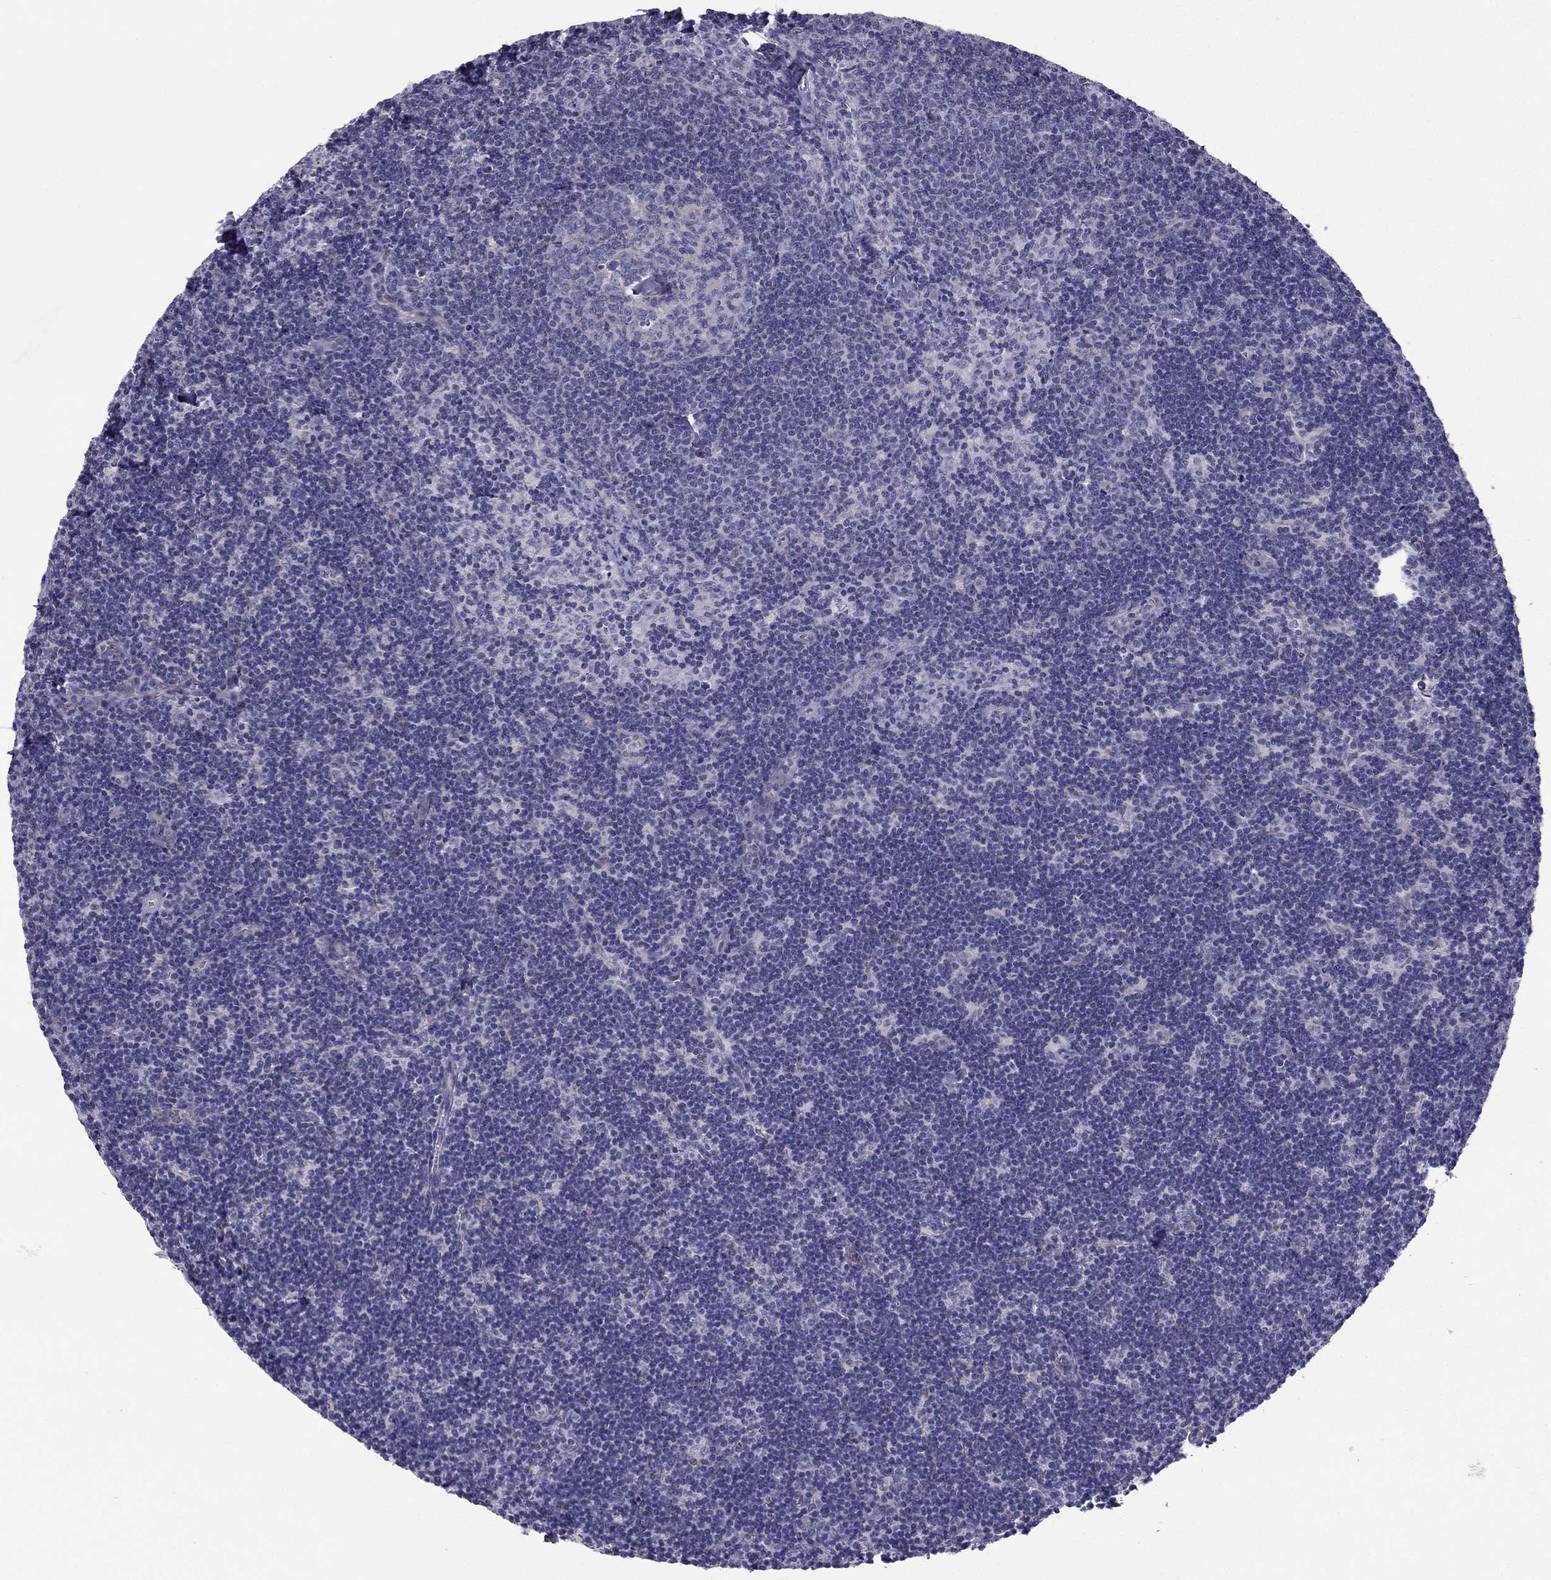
{"staining": {"intensity": "negative", "quantity": "none", "location": "none"}, "tissue": "lymph node", "cell_type": "Germinal center cells", "image_type": "normal", "snomed": [{"axis": "morphology", "description": "Normal tissue, NOS"}, {"axis": "topography", "description": "Lymph node"}], "caption": "Protein analysis of unremarkable lymph node displays no significant positivity in germinal center cells. Nuclei are stained in blue.", "gene": "SYT5", "patient": {"sex": "female", "age": 34}}